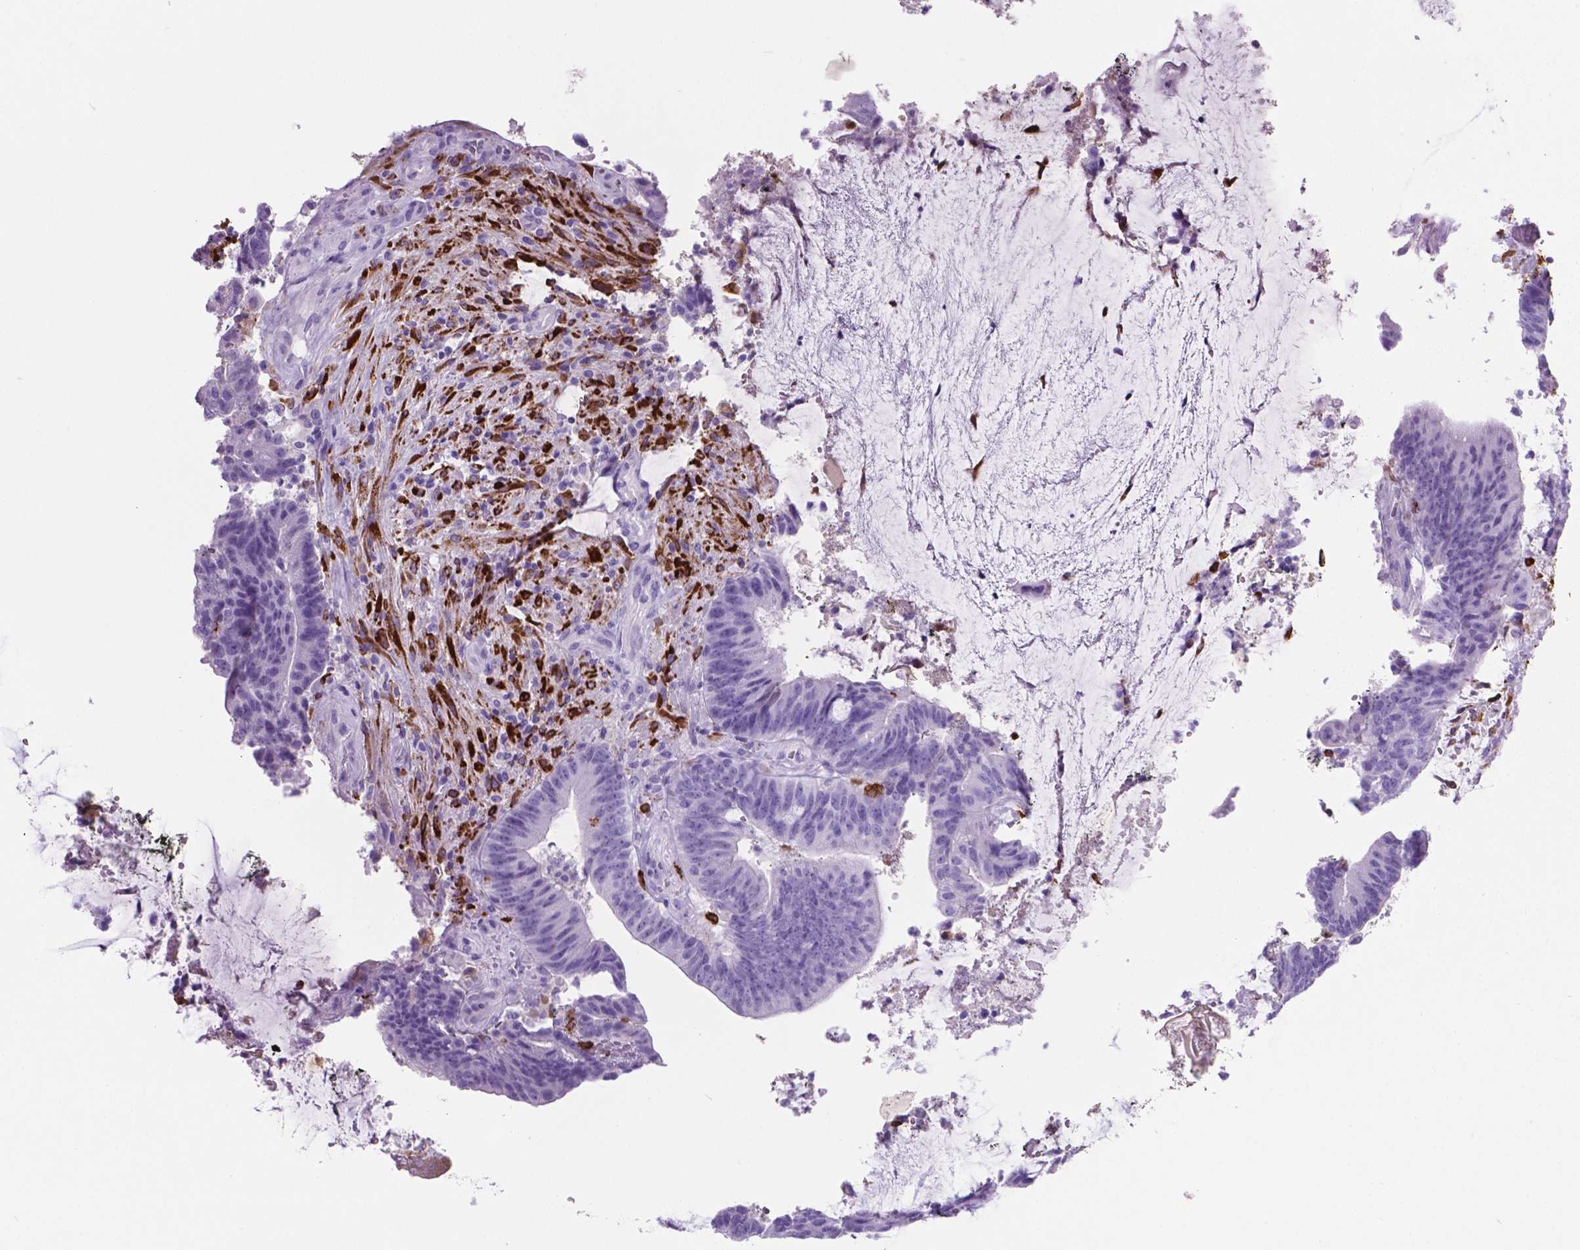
{"staining": {"intensity": "negative", "quantity": "none", "location": "none"}, "tissue": "colorectal cancer", "cell_type": "Tumor cells", "image_type": "cancer", "snomed": [{"axis": "morphology", "description": "Adenocarcinoma, NOS"}, {"axis": "topography", "description": "Colon"}], "caption": "IHC histopathology image of neoplastic tissue: adenocarcinoma (colorectal) stained with DAB (3,3'-diaminobenzidine) exhibits no significant protein expression in tumor cells.", "gene": "MACF1", "patient": {"sex": "female", "age": 43}}